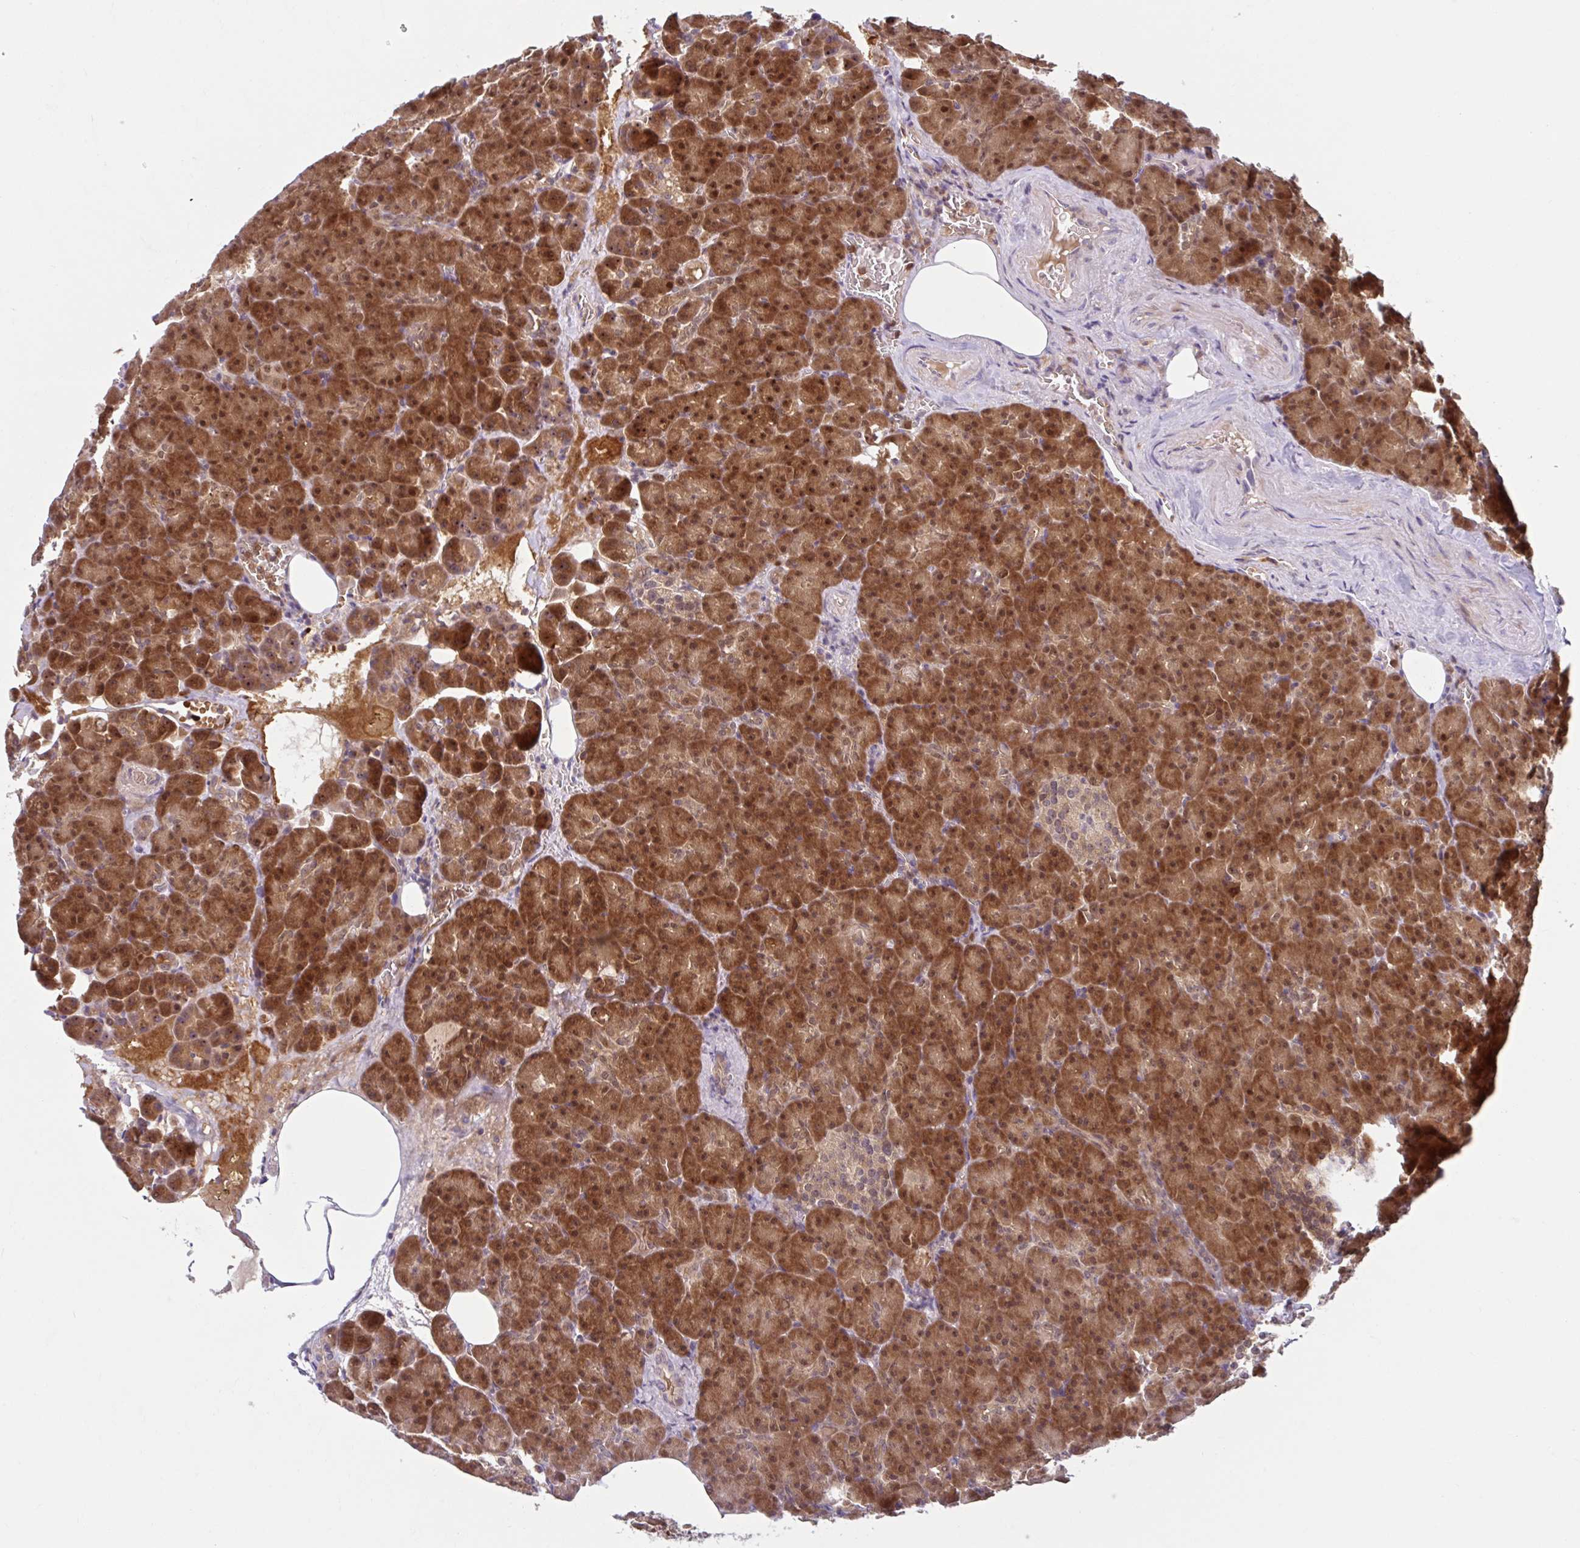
{"staining": {"intensity": "strong", "quantity": ">75%", "location": "cytoplasmic/membranous,nuclear"}, "tissue": "pancreas", "cell_type": "Exocrine glandular cells", "image_type": "normal", "snomed": [{"axis": "morphology", "description": "Normal tissue, NOS"}, {"axis": "topography", "description": "Pancreas"}], "caption": "Immunohistochemical staining of benign human pancreas exhibits high levels of strong cytoplasmic/membranous,nuclear expression in approximately >75% of exocrine glandular cells.", "gene": "HMBS", "patient": {"sex": "female", "age": 74}}